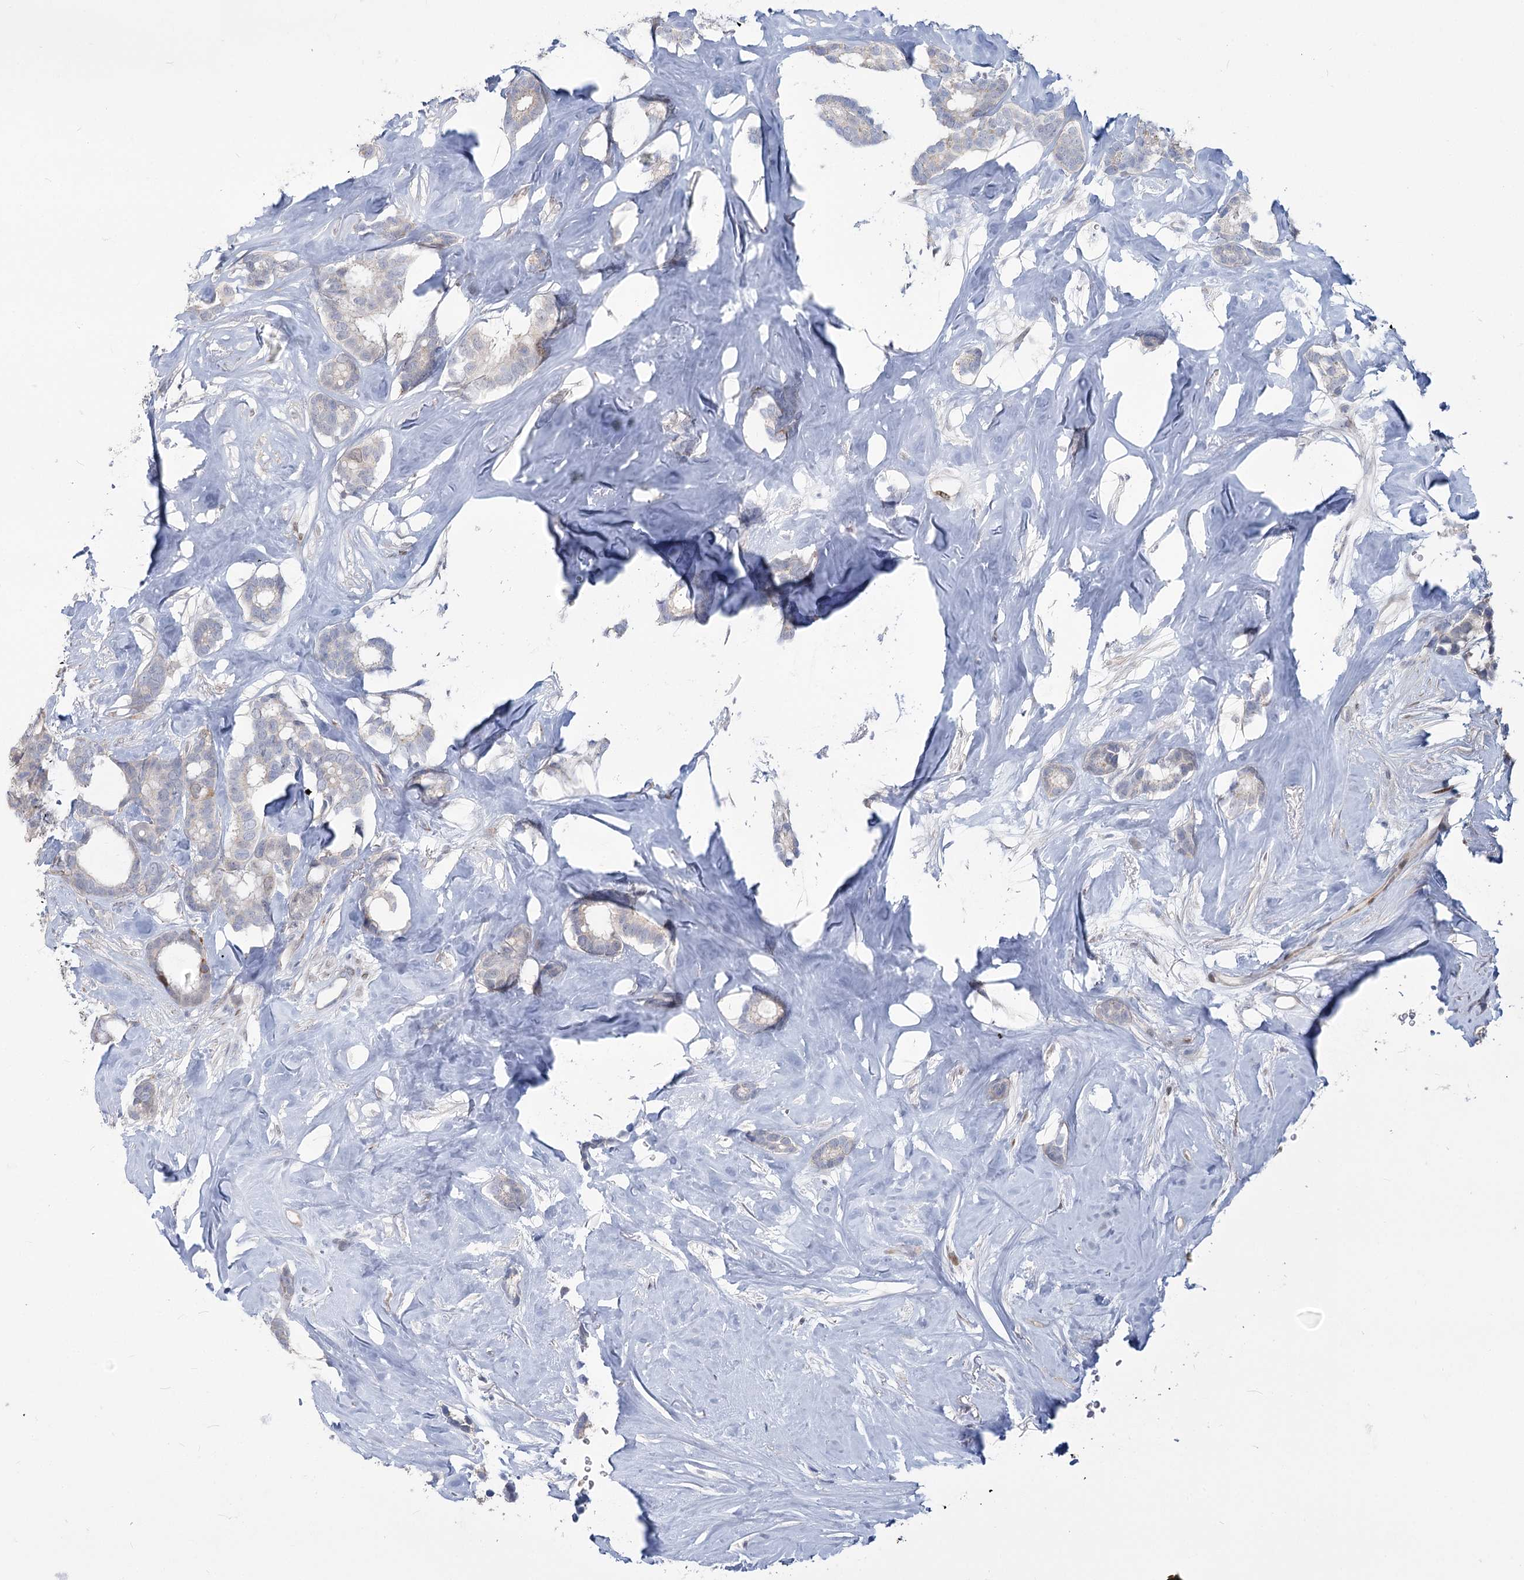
{"staining": {"intensity": "weak", "quantity": "<25%", "location": "cytoplasmic/membranous,nuclear"}, "tissue": "breast cancer", "cell_type": "Tumor cells", "image_type": "cancer", "snomed": [{"axis": "morphology", "description": "Duct carcinoma"}, {"axis": "topography", "description": "Breast"}], "caption": "High power microscopy histopathology image of an IHC micrograph of breast invasive ductal carcinoma, revealing no significant staining in tumor cells.", "gene": "ABITRAM", "patient": {"sex": "female", "age": 87}}